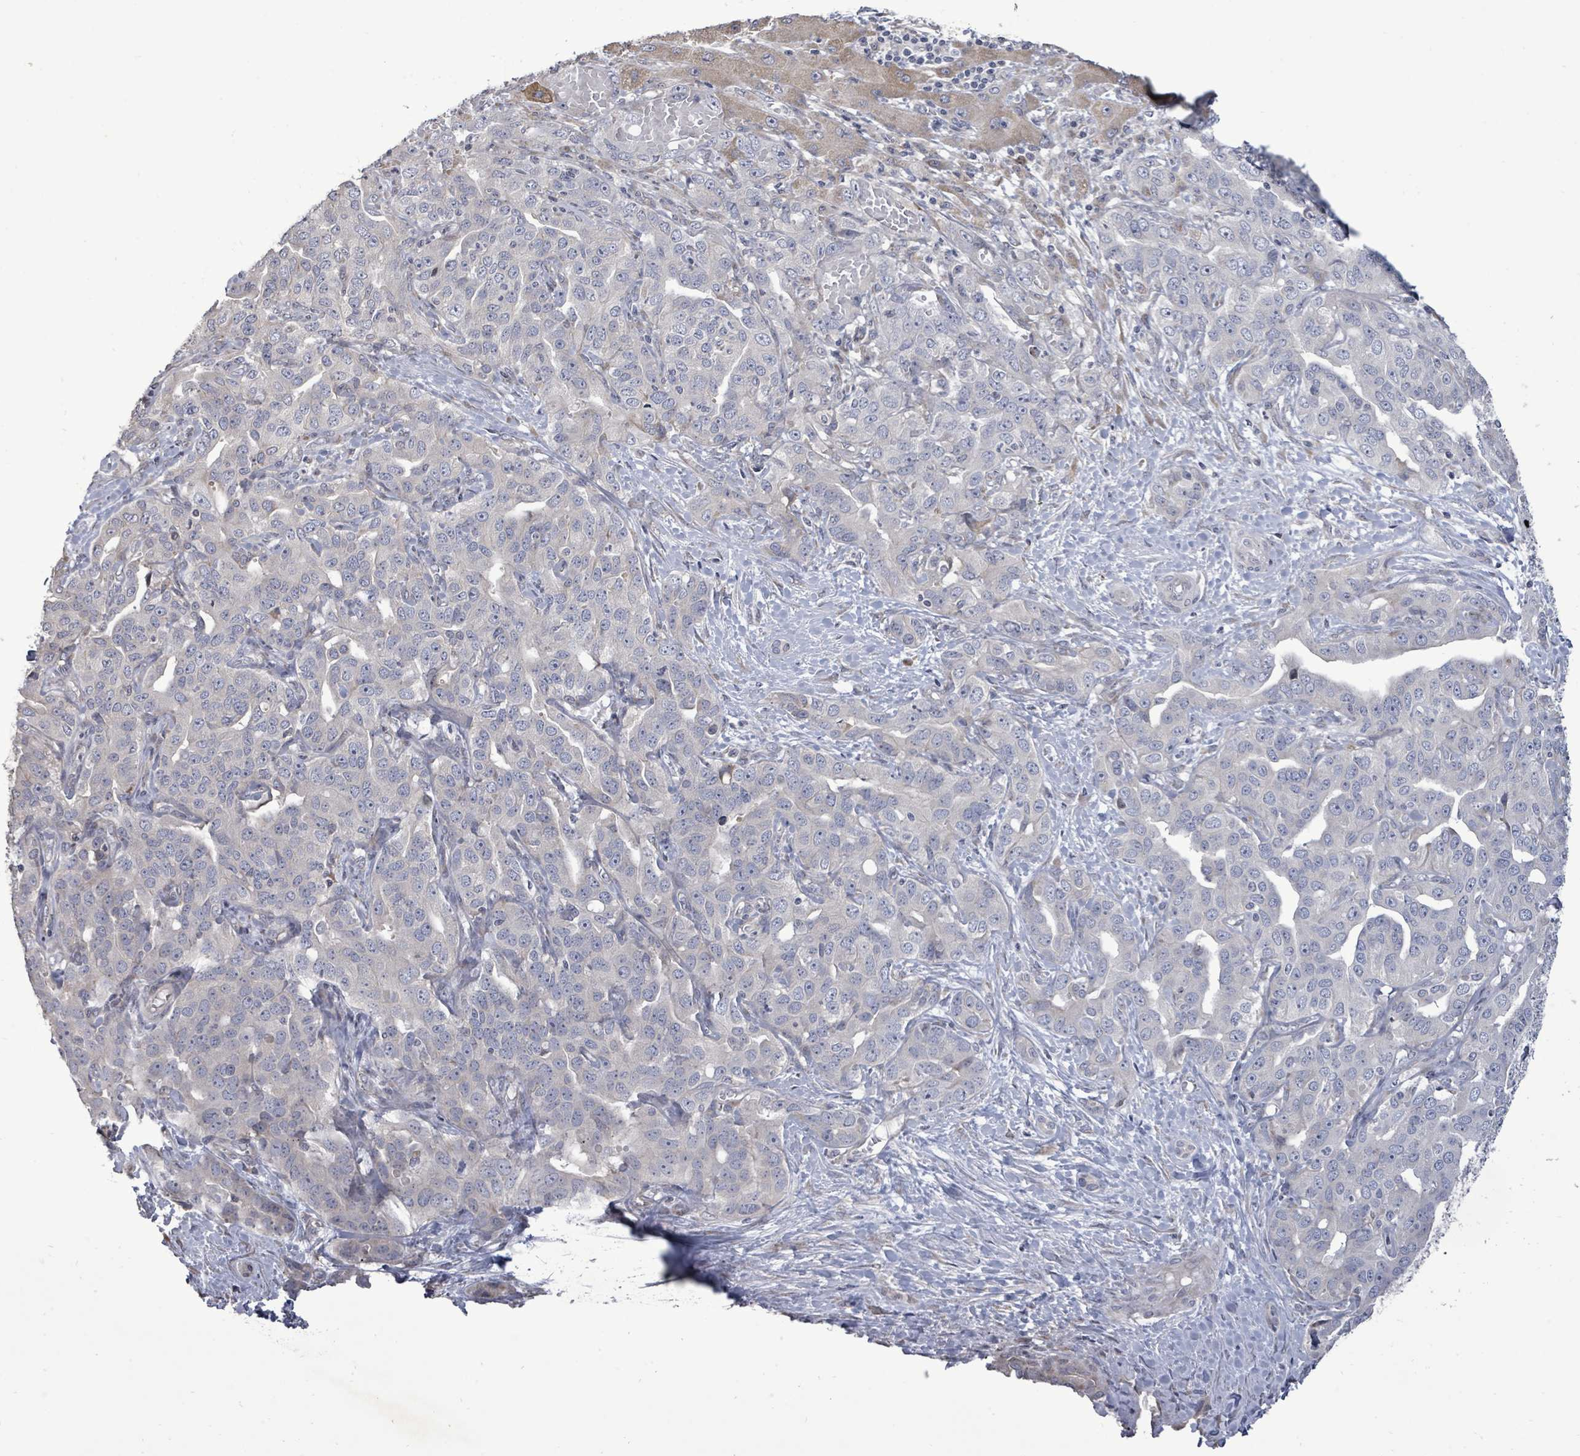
{"staining": {"intensity": "negative", "quantity": "none", "location": "none"}, "tissue": "liver cancer", "cell_type": "Tumor cells", "image_type": "cancer", "snomed": [{"axis": "morphology", "description": "Cholangiocarcinoma"}, {"axis": "topography", "description": "Liver"}], "caption": "A high-resolution photomicrograph shows immunohistochemistry staining of liver cholangiocarcinoma, which displays no significant staining in tumor cells.", "gene": "POMGNT2", "patient": {"sex": "male", "age": 59}}